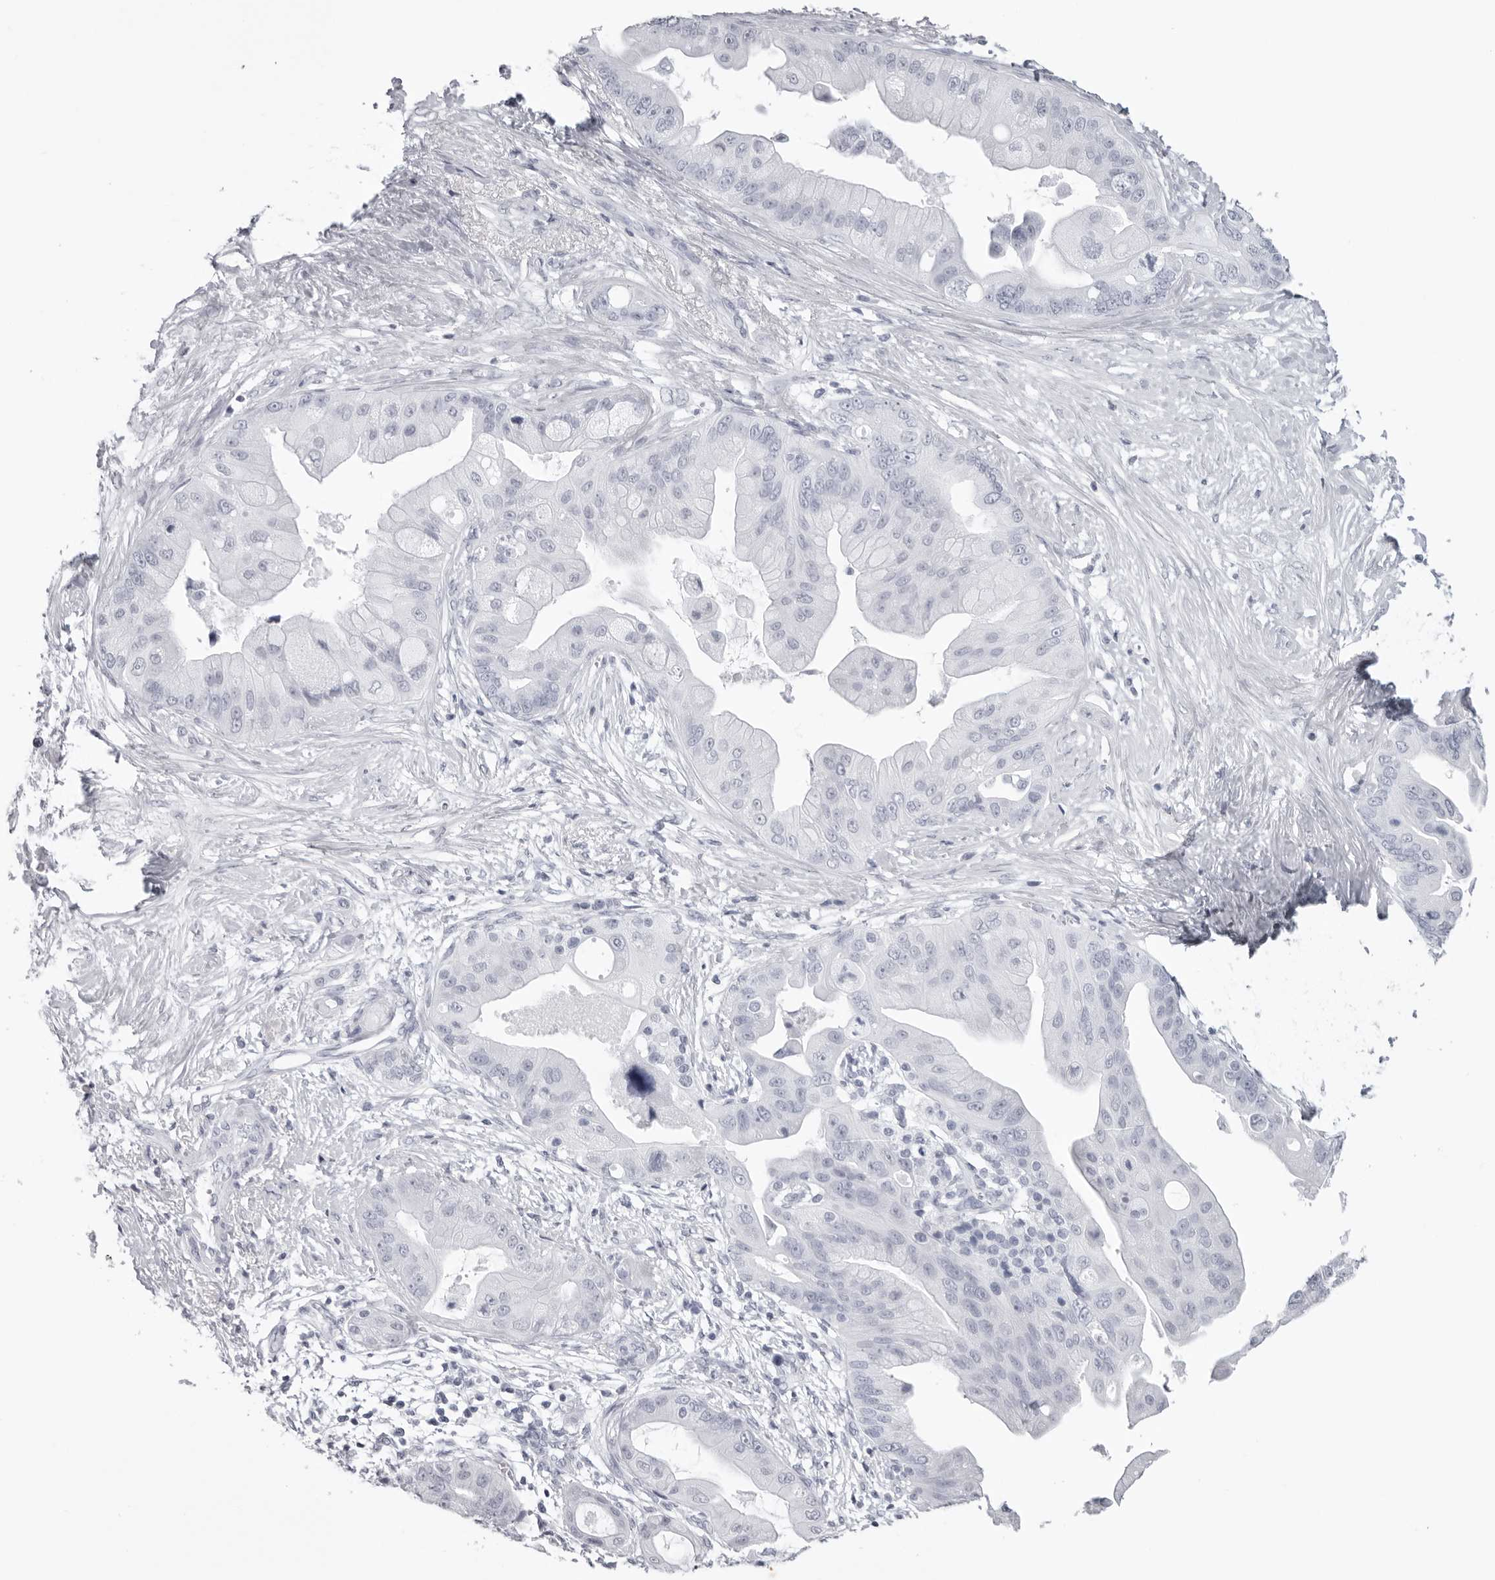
{"staining": {"intensity": "negative", "quantity": "none", "location": "none"}, "tissue": "pancreatic cancer", "cell_type": "Tumor cells", "image_type": "cancer", "snomed": [{"axis": "morphology", "description": "Adenocarcinoma, NOS"}, {"axis": "topography", "description": "Pancreas"}], "caption": "There is no significant staining in tumor cells of adenocarcinoma (pancreatic).", "gene": "KLK9", "patient": {"sex": "female", "age": 75}}